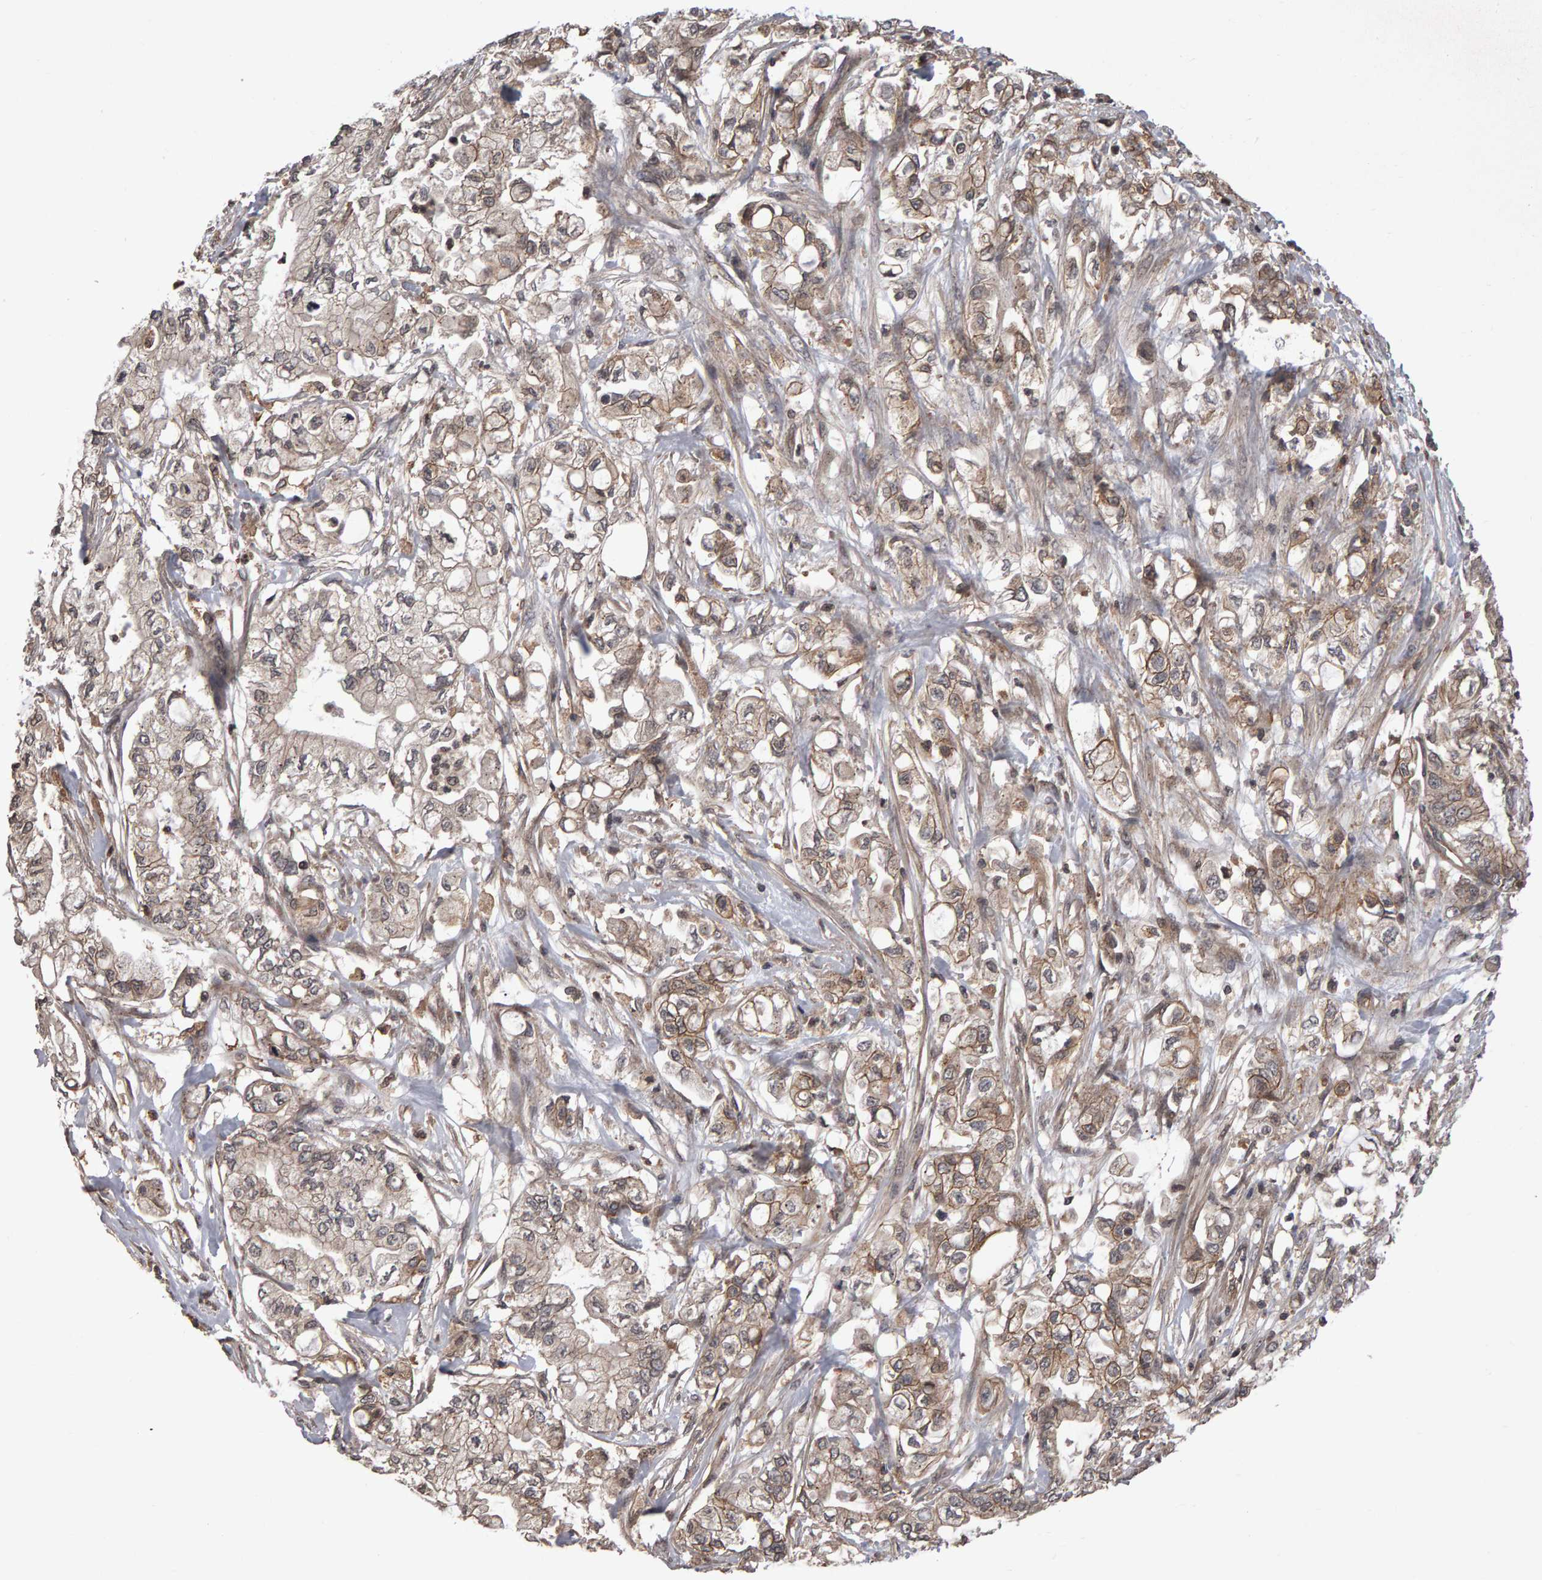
{"staining": {"intensity": "weak", "quantity": ">75%", "location": "cytoplasmic/membranous"}, "tissue": "pancreatic cancer", "cell_type": "Tumor cells", "image_type": "cancer", "snomed": [{"axis": "morphology", "description": "Adenocarcinoma, NOS"}, {"axis": "topography", "description": "Pancreas"}], "caption": "A low amount of weak cytoplasmic/membranous expression is appreciated in about >75% of tumor cells in pancreatic cancer (adenocarcinoma) tissue.", "gene": "SCRIB", "patient": {"sex": "male", "age": 79}}